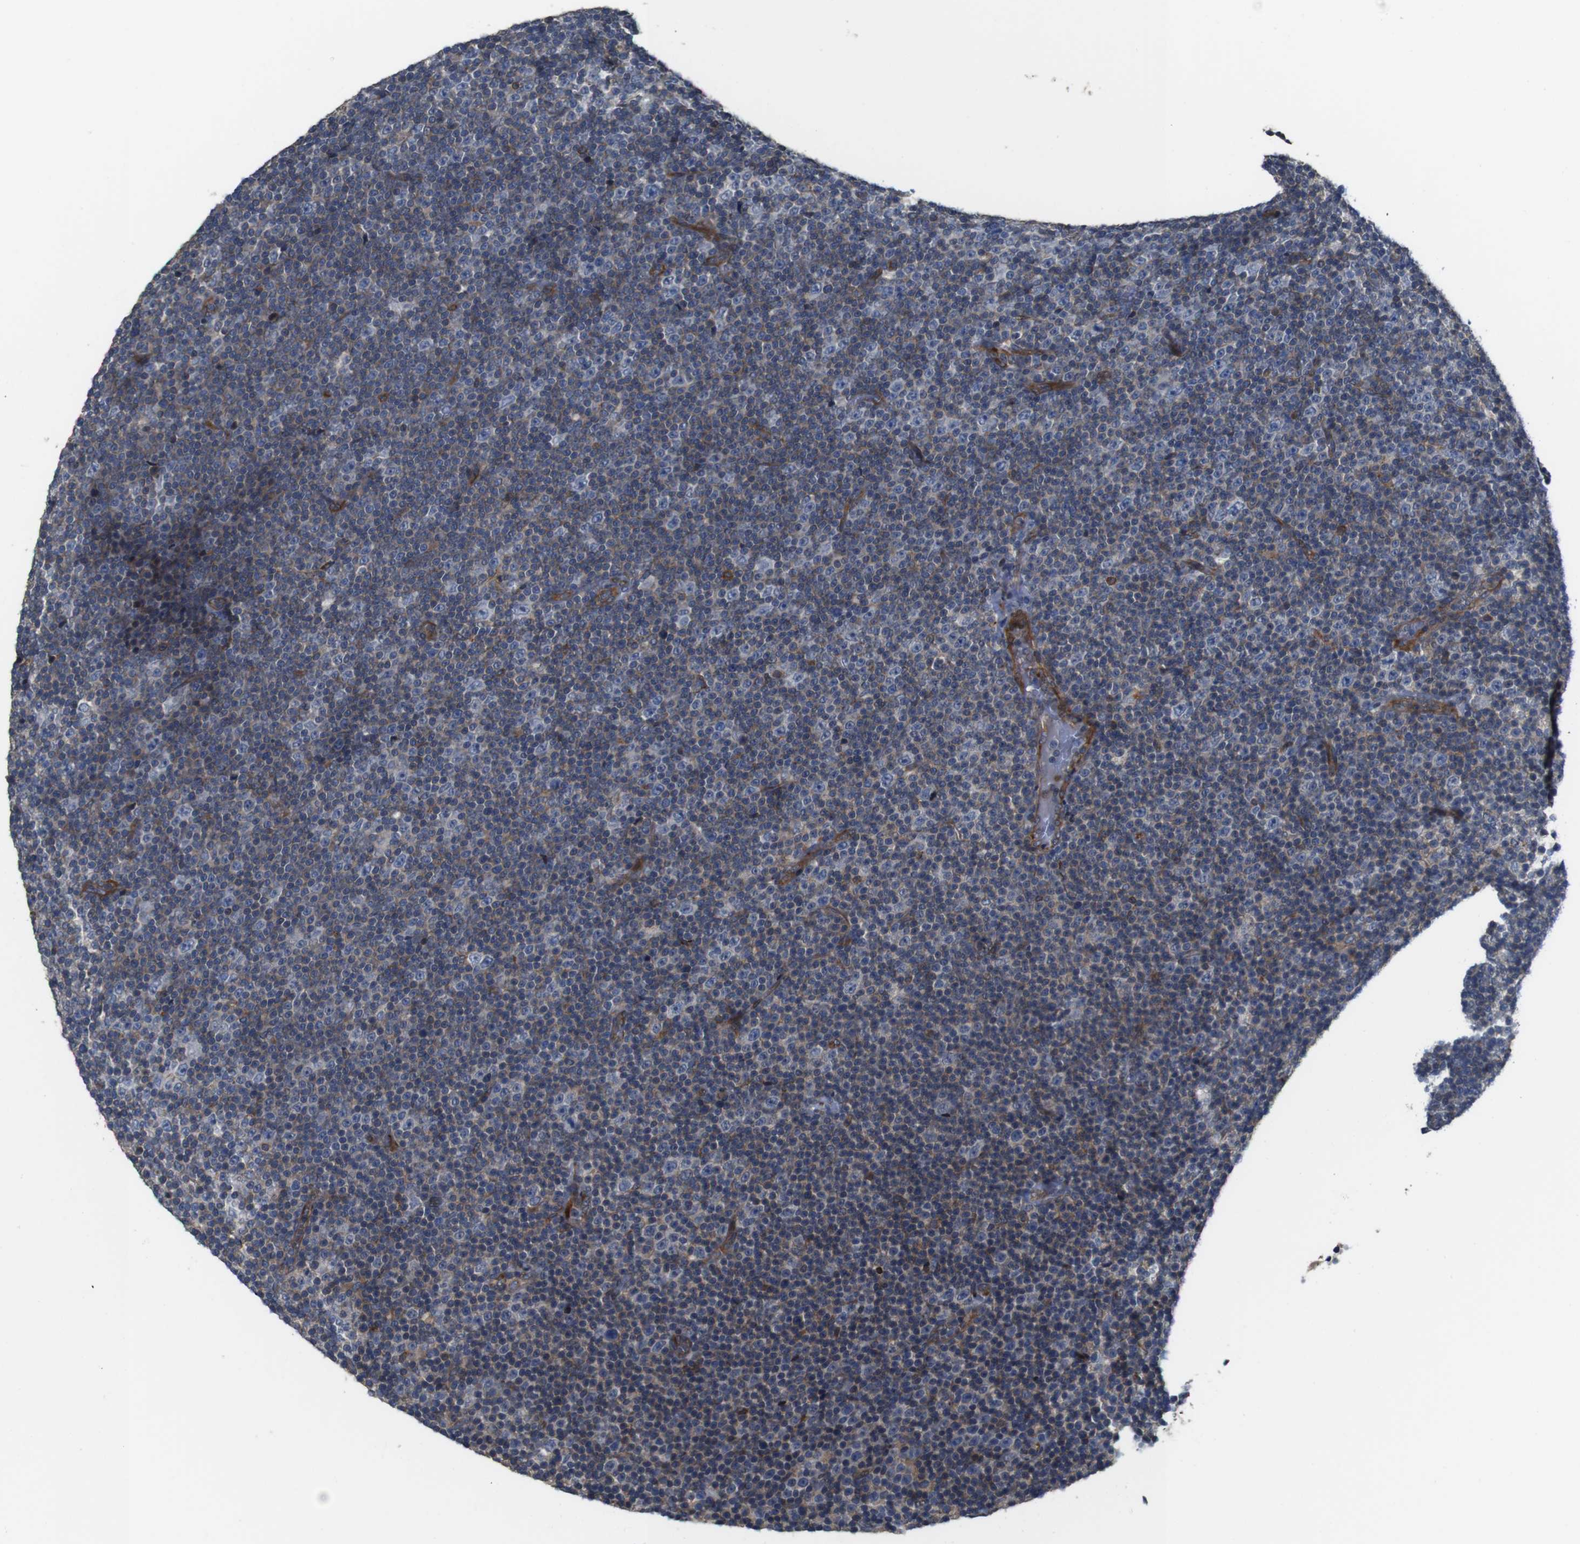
{"staining": {"intensity": "weak", "quantity": ">75%", "location": "cytoplasmic/membranous"}, "tissue": "lymphoma", "cell_type": "Tumor cells", "image_type": "cancer", "snomed": [{"axis": "morphology", "description": "Malignant lymphoma, non-Hodgkin's type, Low grade"}, {"axis": "topography", "description": "Lymph node"}], "caption": "A low amount of weak cytoplasmic/membranous staining is present in approximately >75% of tumor cells in malignant lymphoma, non-Hodgkin's type (low-grade) tissue.", "gene": "PCOLCE2", "patient": {"sex": "female", "age": 67}}